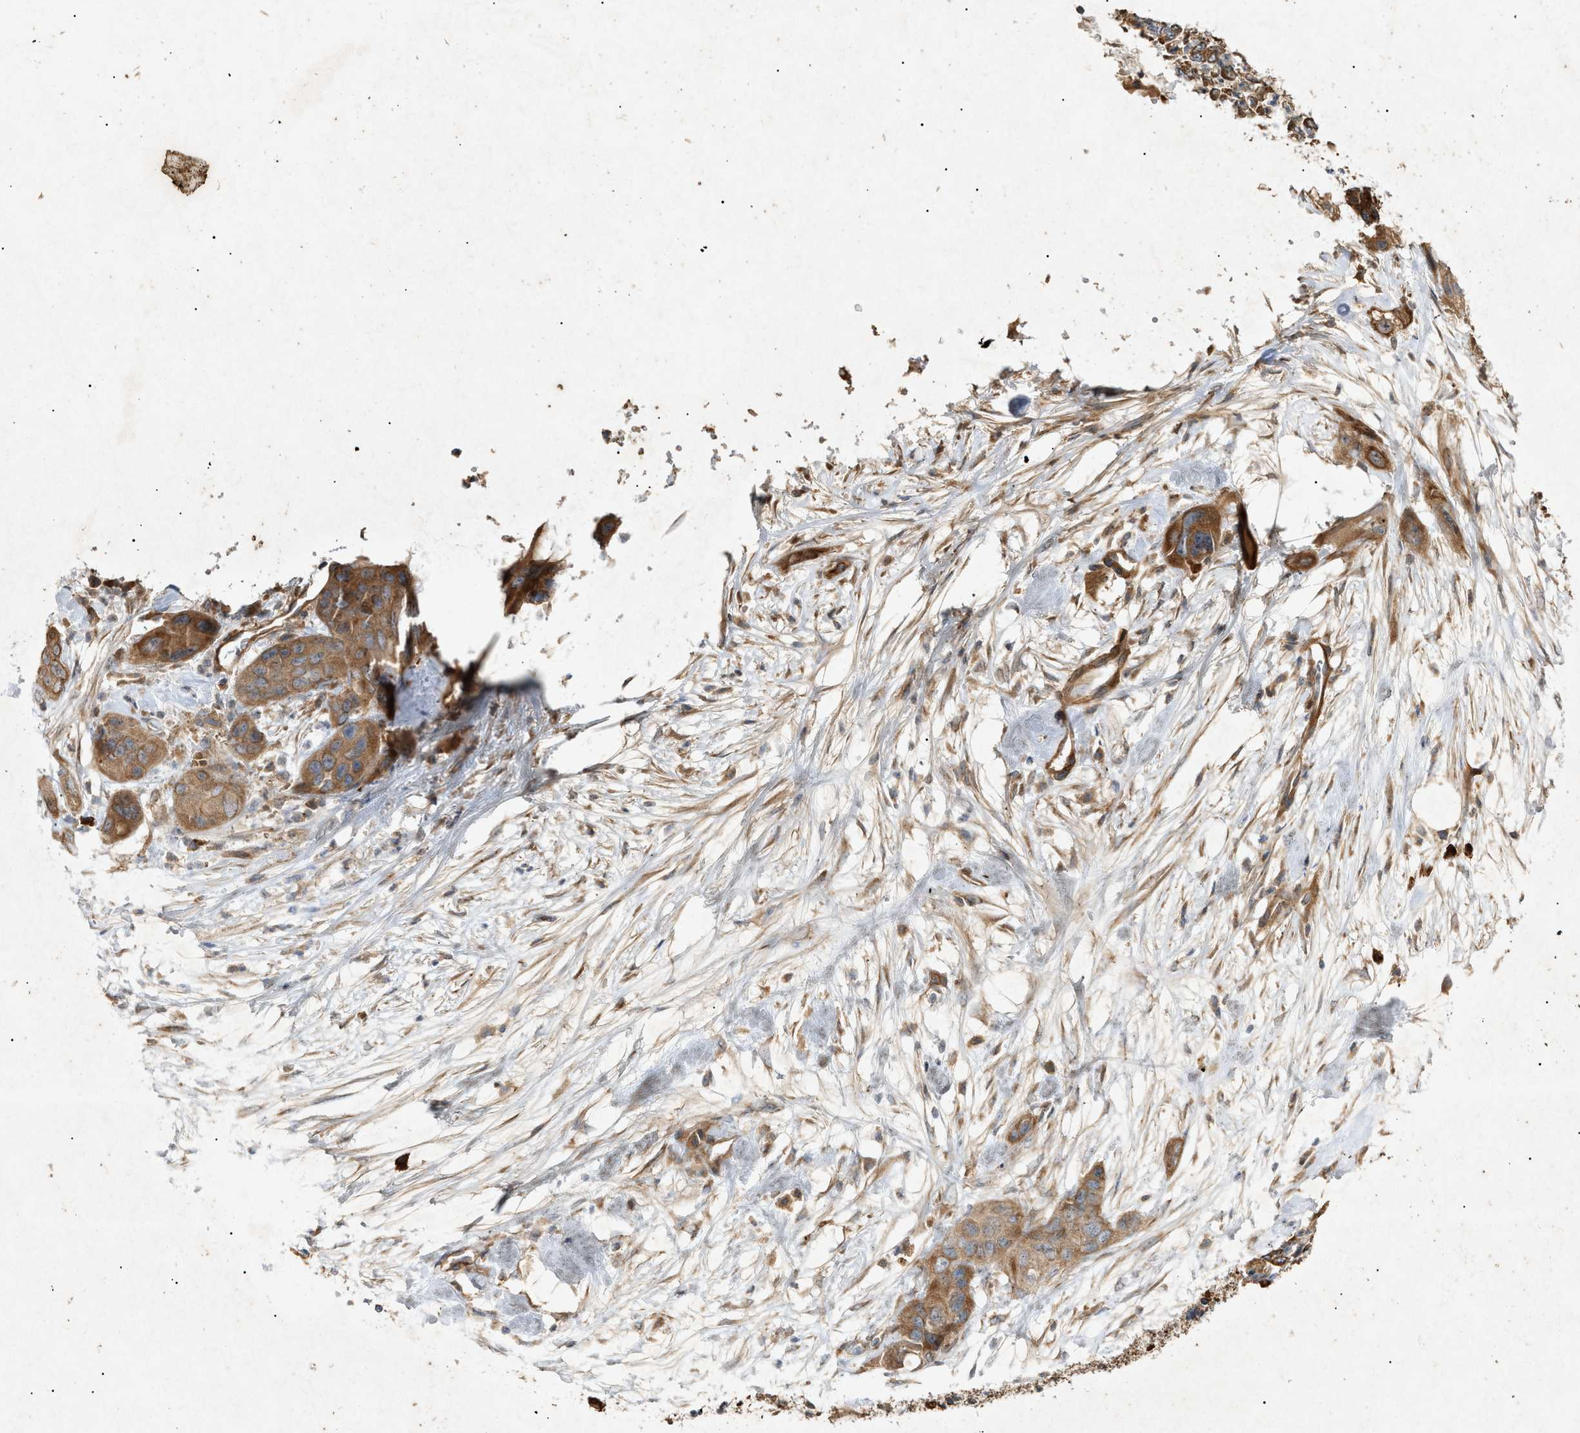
{"staining": {"intensity": "strong", "quantity": ">75%", "location": "cytoplasmic/membranous"}, "tissue": "pancreatic cancer", "cell_type": "Tumor cells", "image_type": "cancer", "snomed": [{"axis": "morphology", "description": "Adenocarcinoma, NOS"}, {"axis": "topography", "description": "Pancreas"}], "caption": "The immunohistochemical stain highlights strong cytoplasmic/membranous positivity in tumor cells of pancreatic adenocarcinoma tissue.", "gene": "MTCH1", "patient": {"sex": "female", "age": 71}}